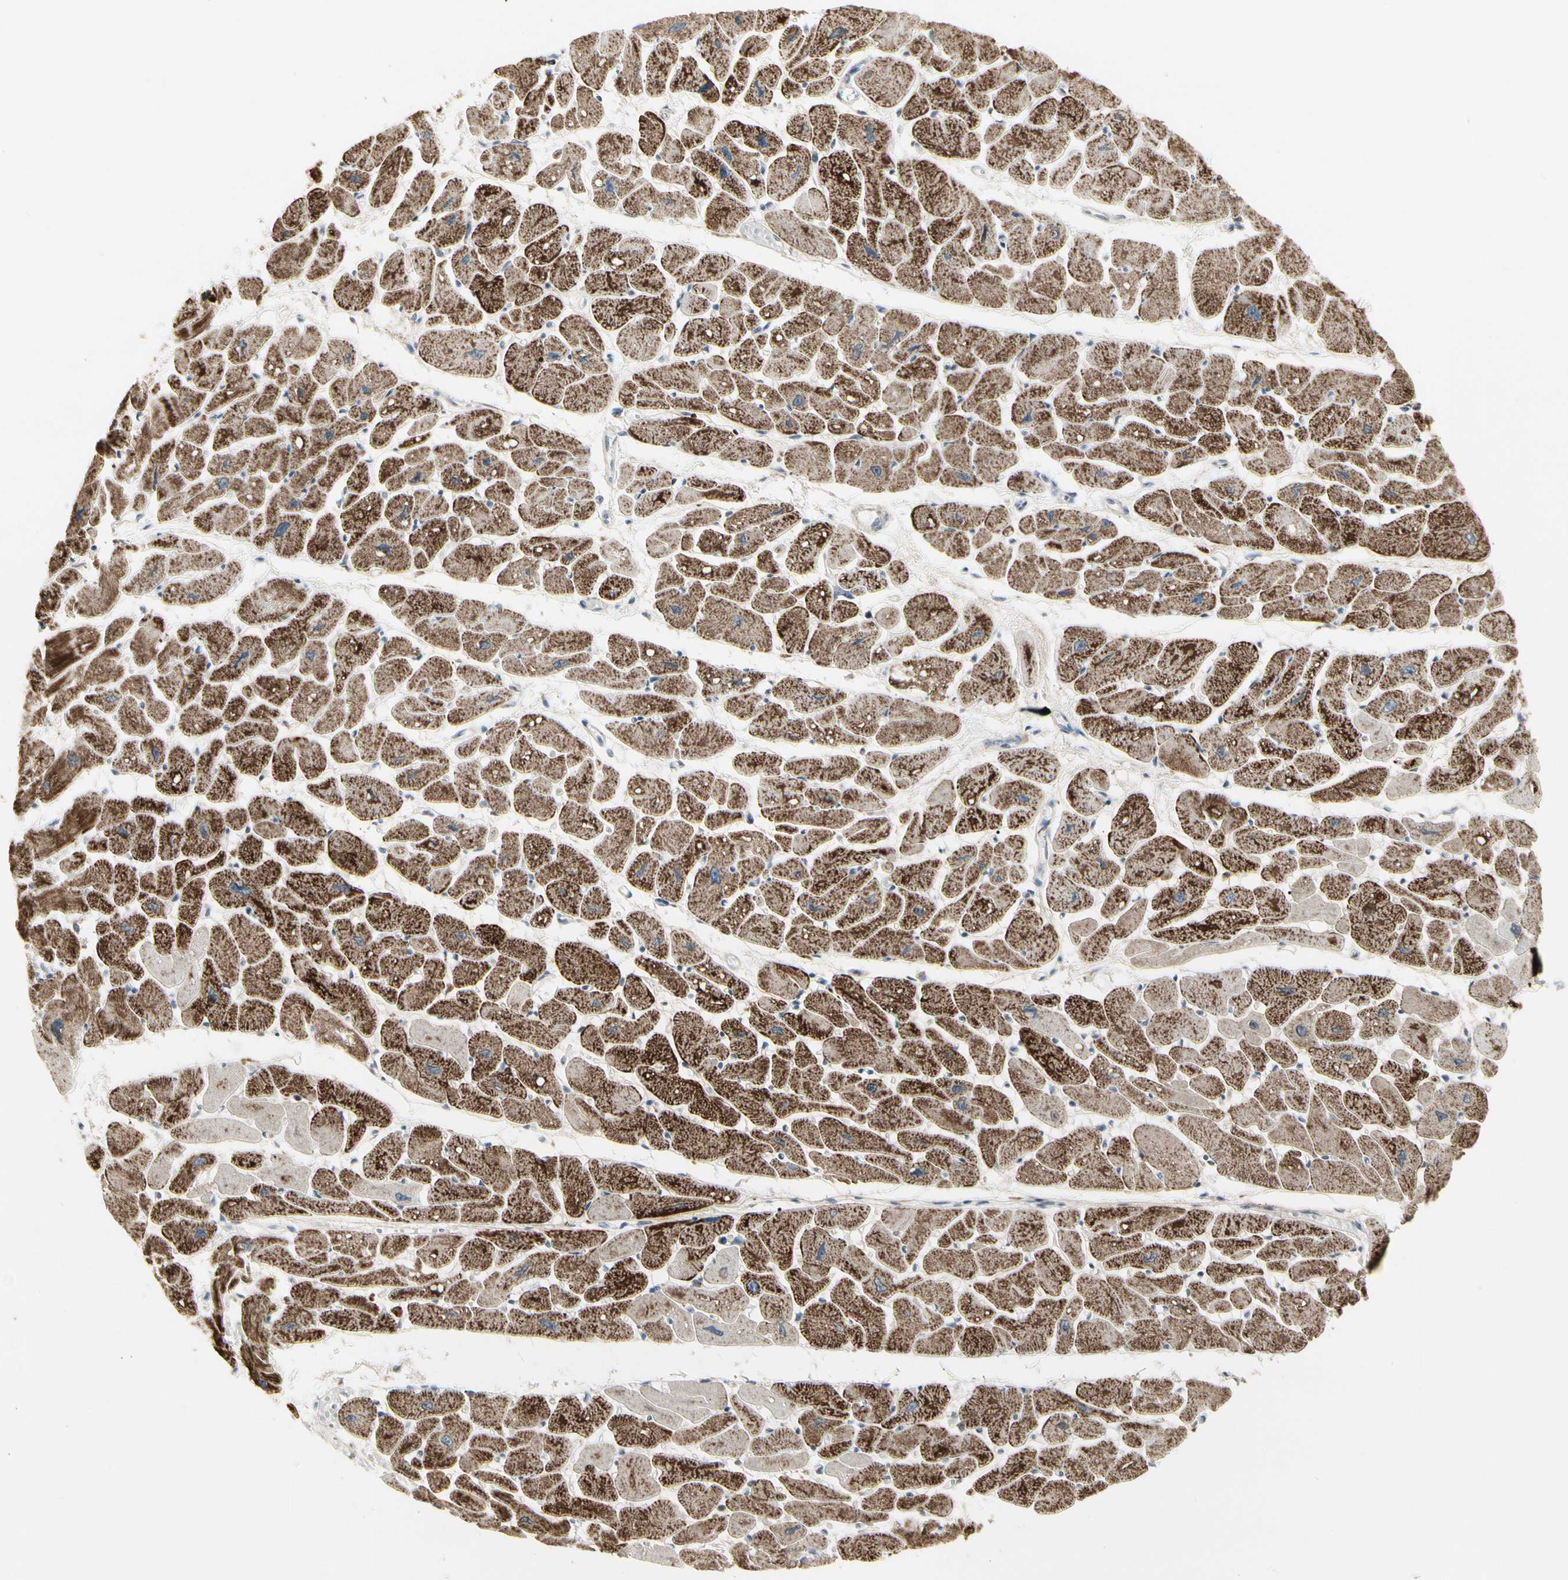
{"staining": {"intensity": "strong", "quantity": "25%-75%", "location": "cytoplasmic/membranous"}, "tissue": "heart muscle", "cell_type": "Cardiomyocytes", "image_type": "normal", "snomed": [{"axis": "morphology", "description": "Normal tissue, NOS"}, {"axis": "topography", "description": "Heart"}], "caption": "A brown stain shows strong cytoplasmic/membranous positivity of a protein in cardiomyocytes of unremarkable heart muscle. The protein of interest is shown in brown color, while the nuclei are stained blue.", "gene": "TMEM176A", "patient": {"sex": "female", "age": 54}}